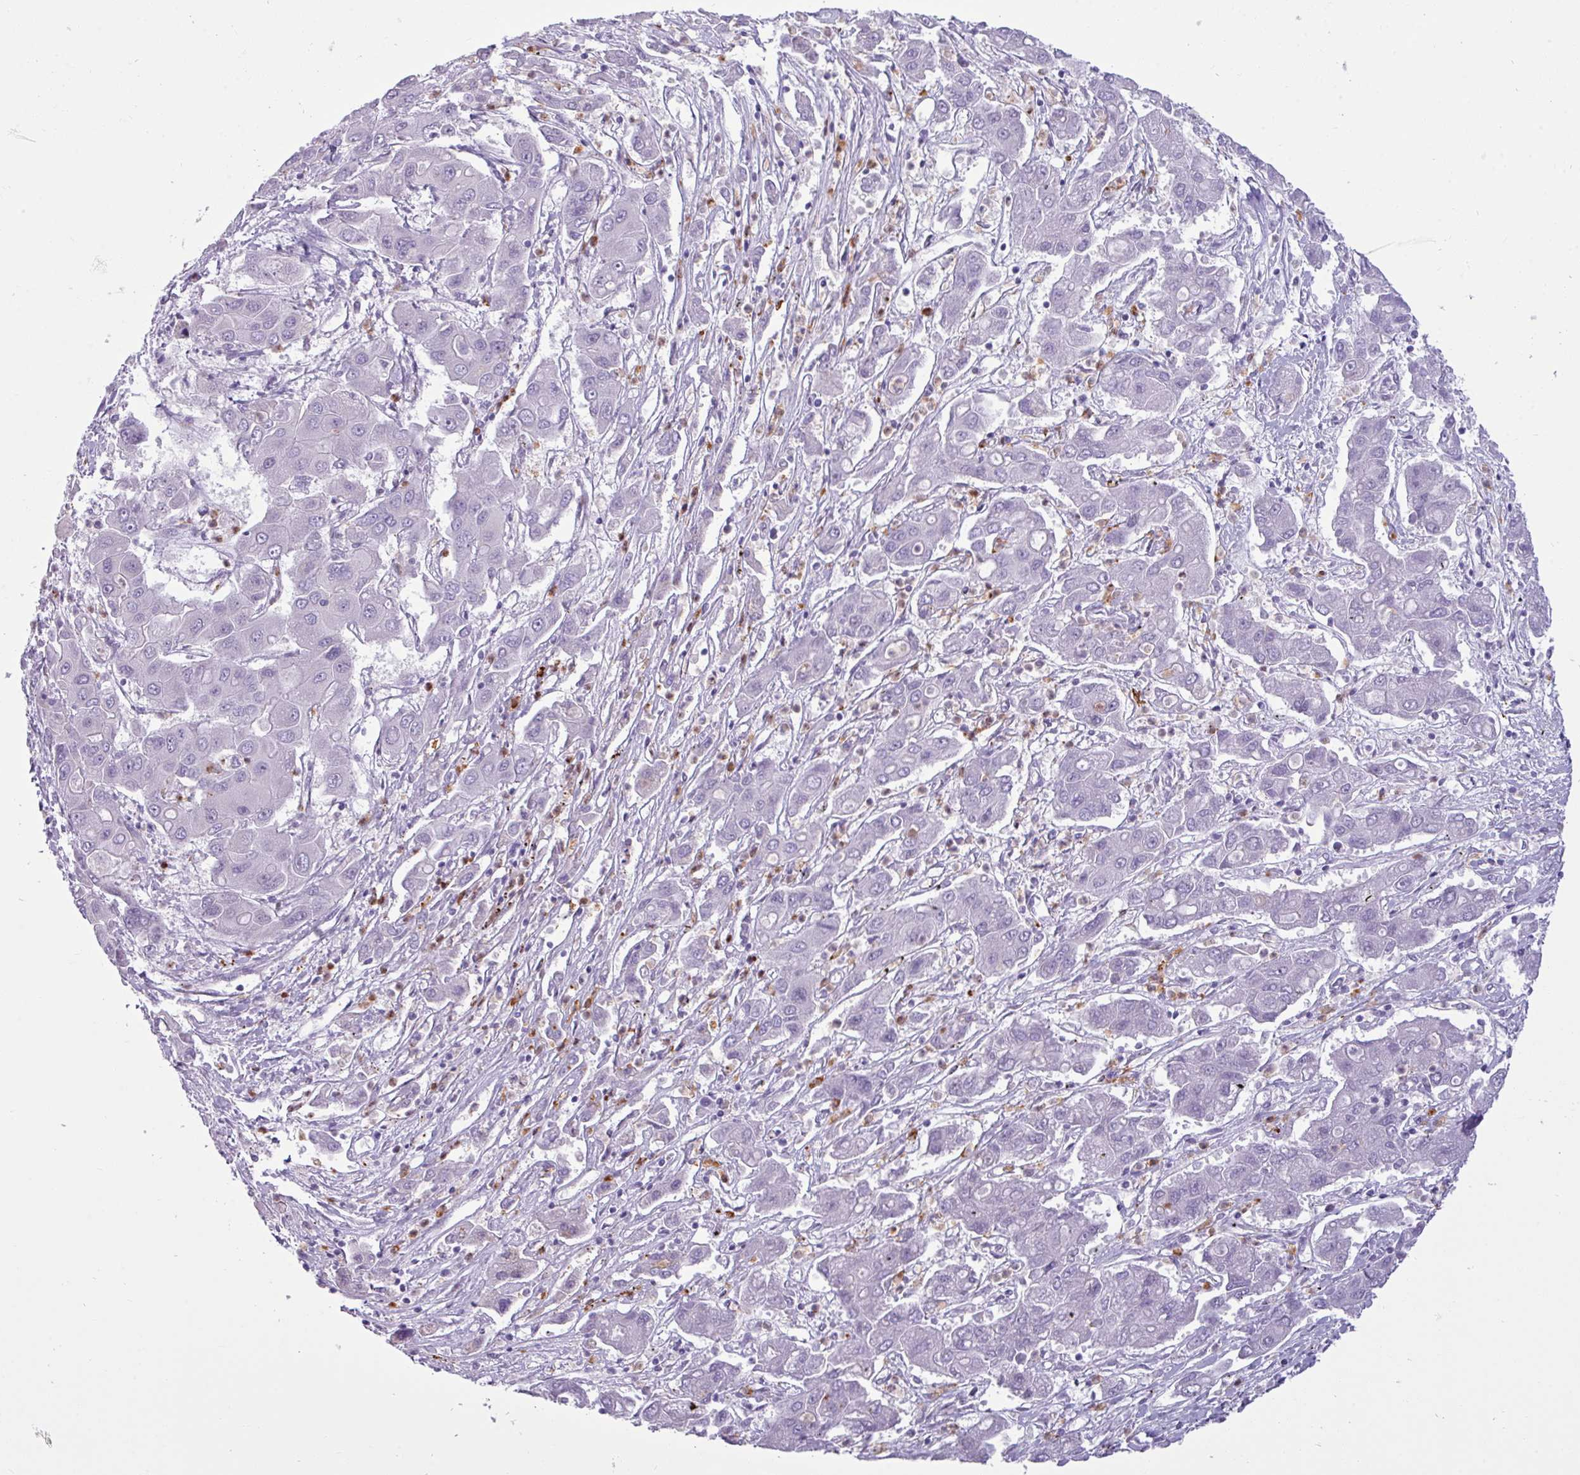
{"staining": {"intensity": "negative", "quantity": "none", "location": "none"}, "tissue": "liver cancer", "cell_type": "Tumor cells", "image_type": "cancer", "snomed": [{"axis": "morphology", "description": "Cholangiocarcinoma"}, {"axis": "topography", "description": "Liver"}], "caption": "Tumor cells show no significant protein expression in liver cancer.", "gene": "TRIM39", "patient": {"sex": "male", "age": 67}}